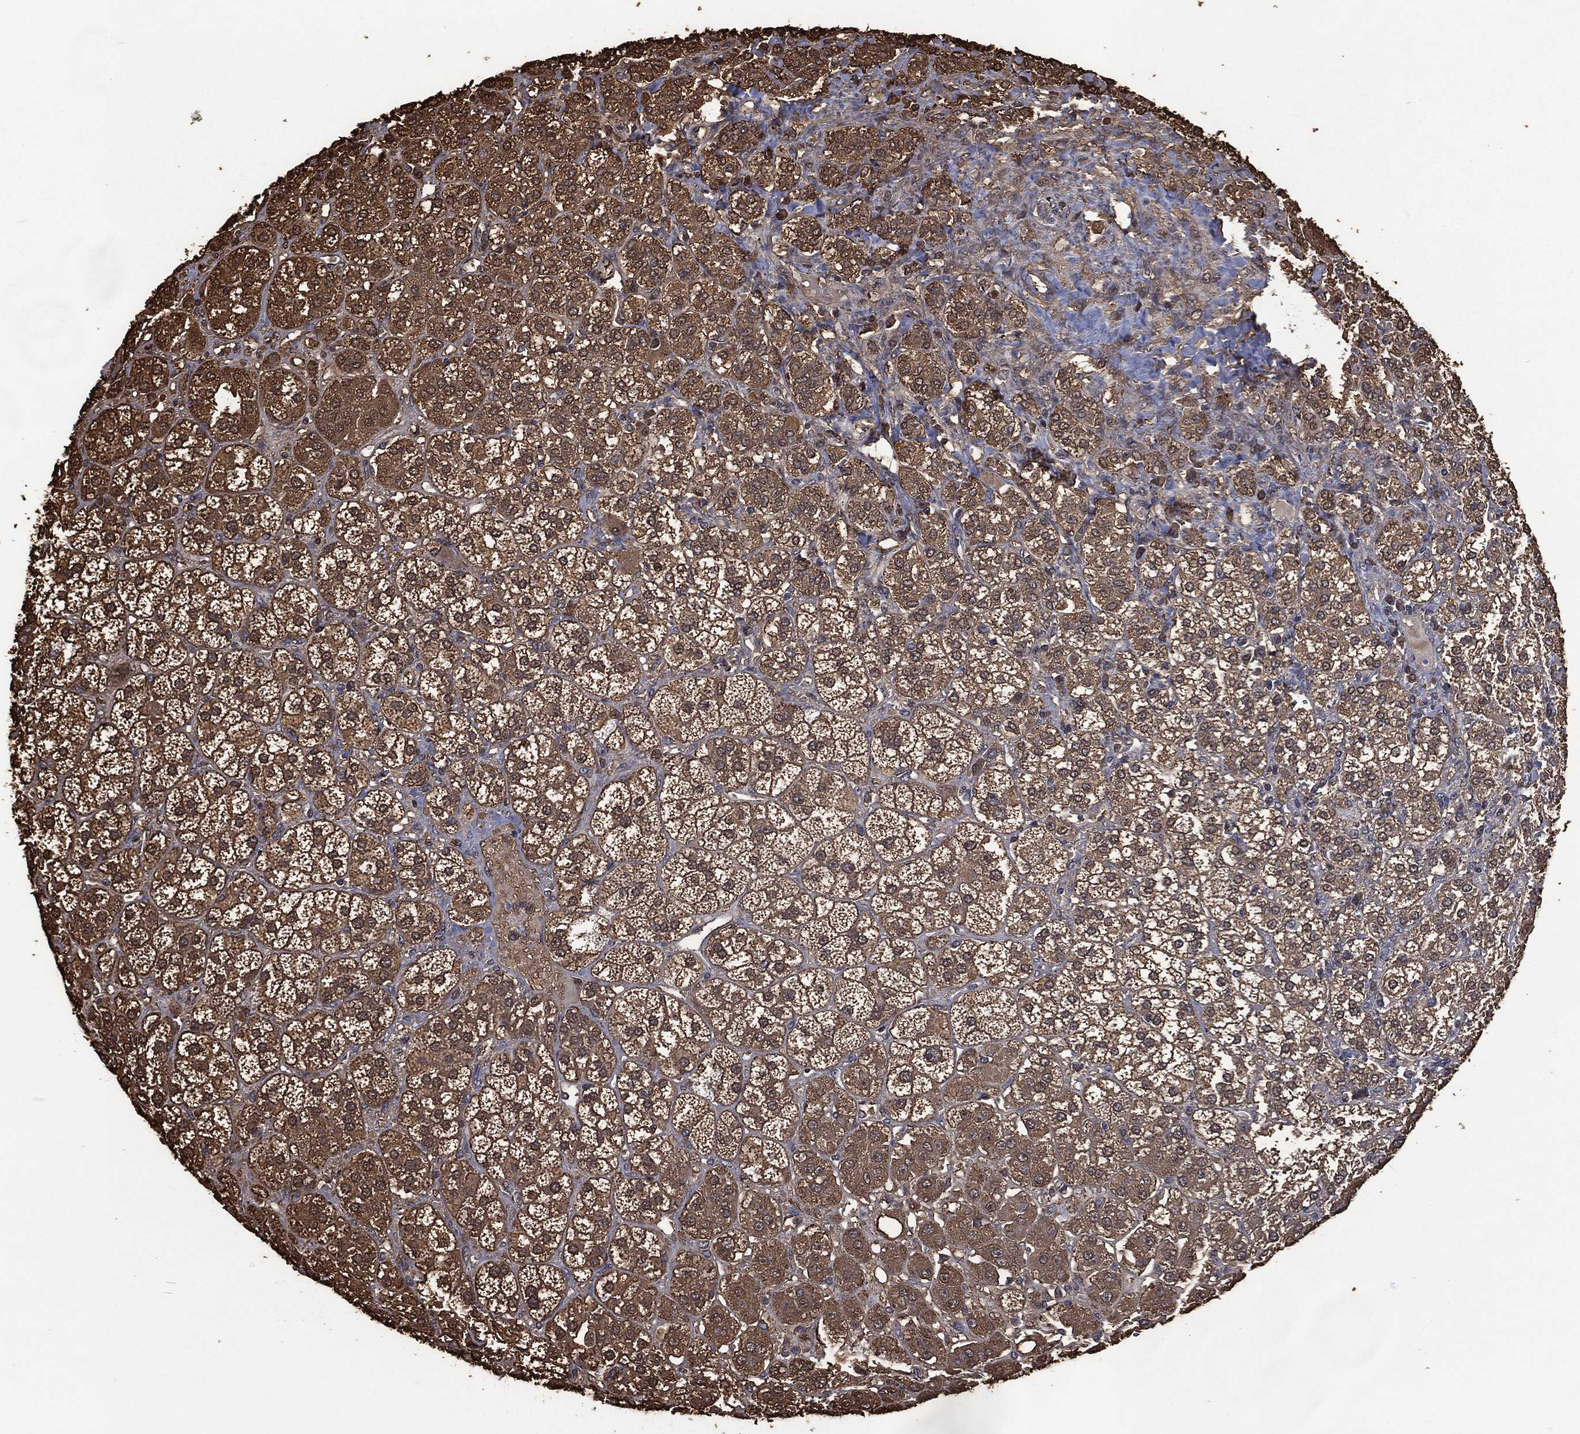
{"staining": {"intensity": "moderate", "quantity": ">75%", "location": "cytoplasmic/membranous"}, "tissue": "adrenal gland", "cell_type": "Glandular cells", "image_type": "normal", "snomed": [{"axis": "morphology", "description": "Normal tissue, NOS"}, {"axis": "topography", "description": "Adrenal gland"}], "caption": "High-power microscopy captured an immunohistochemistry (IHC) photomicrograph of normal adrenal gland, revealing moderate cytoplasmic/membranous staining in about >75% of glandular cells.", "gene": "PRDX4", "patient": {"sex": "male", "age": 70}}